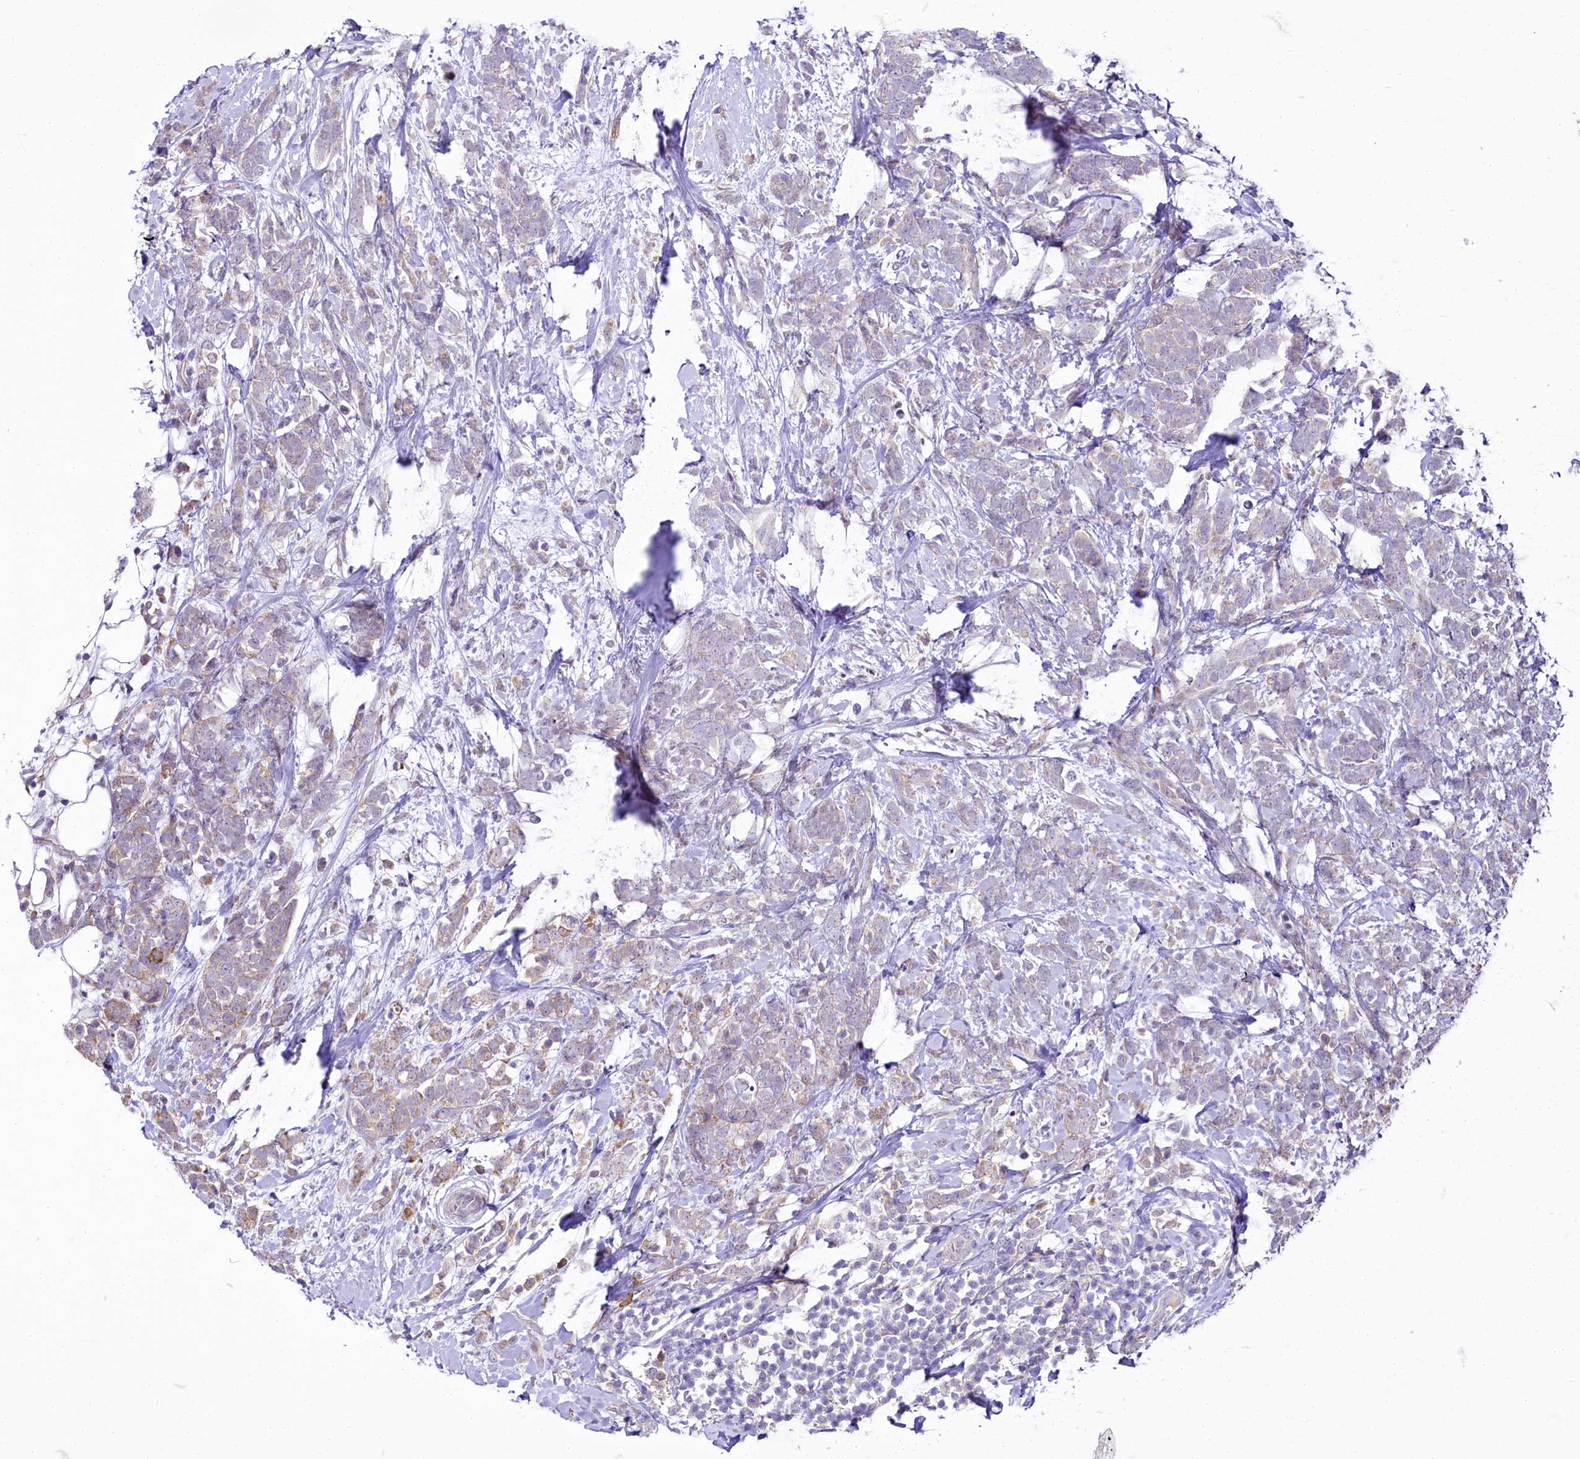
{"staining": {"intensity": "weak", "quantity": "<25%", "location": "cytoplasmic/membranous"}, "tissue": "breast cancer", "cell_type": "Tumor cells", "image_type": "cancer", "snomed": [{"axis": "morphology", "description": "Lobular carcinoma"}, {"axis": "topography", "description": "Breast"}], "caption": "The micrograph exhibits no significant expression in tumor cells of lobular carcinoma (breast).", "gene": "ZC3H12C", "patient": {"sex": "female", "age": 58}}